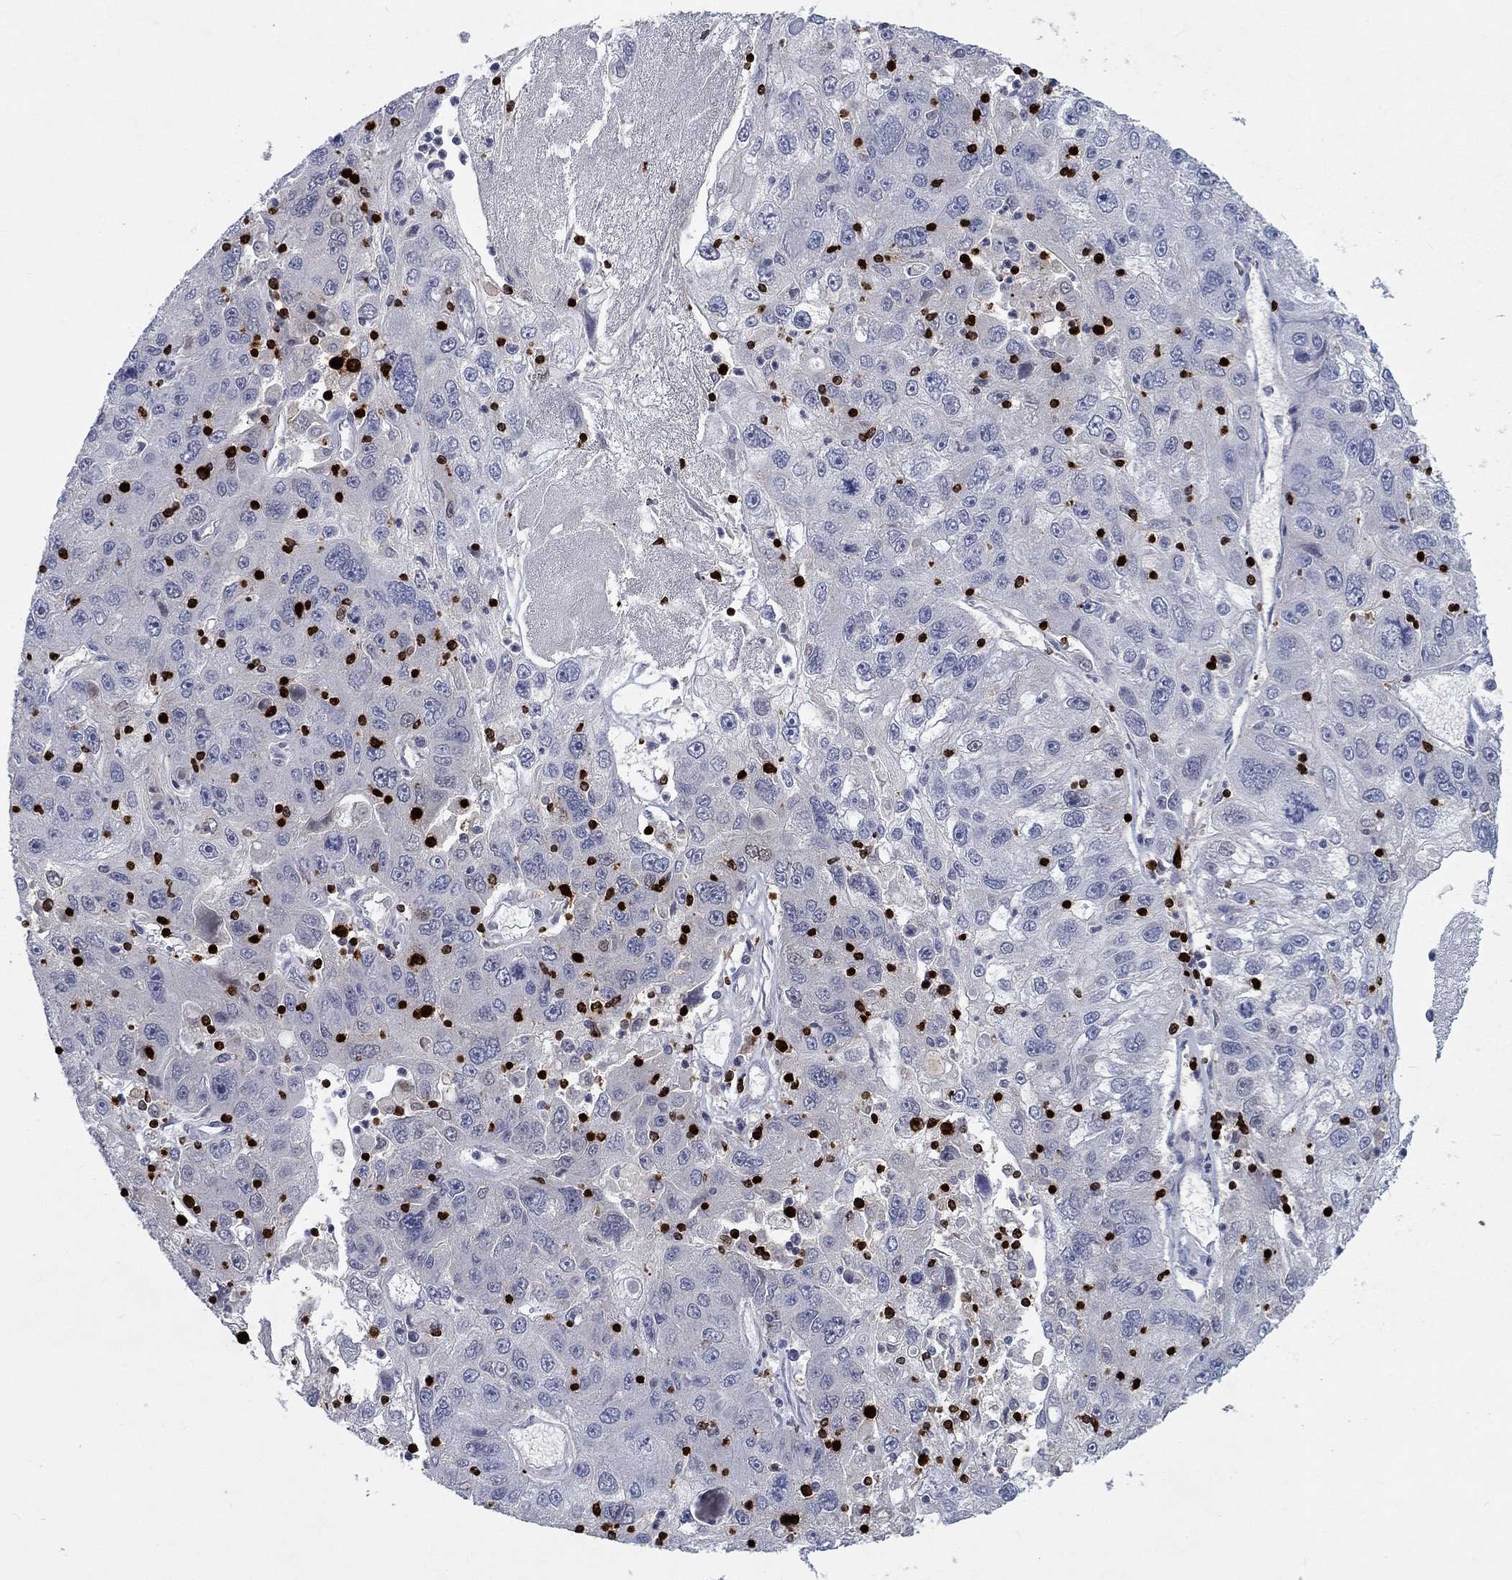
{"staining": {"intensity": "negative", "quantity": "none", "location": "none"}, "tissue": "stomach cancer", "cell_type": "Tumor cells", "image_type": "cancer", "snomed": [{"axis": "morphology", "description": "Adenocarcinoma, NOS"}, {"axis": "topography", "description": "Stomach"}], "caption": "Stomach cancer stained for a protein using immunohistochemistry (IHC) exhibits no staining tumor cells.", "gene": "GZMA", "patient": {"sex": "male", "age": 56}}